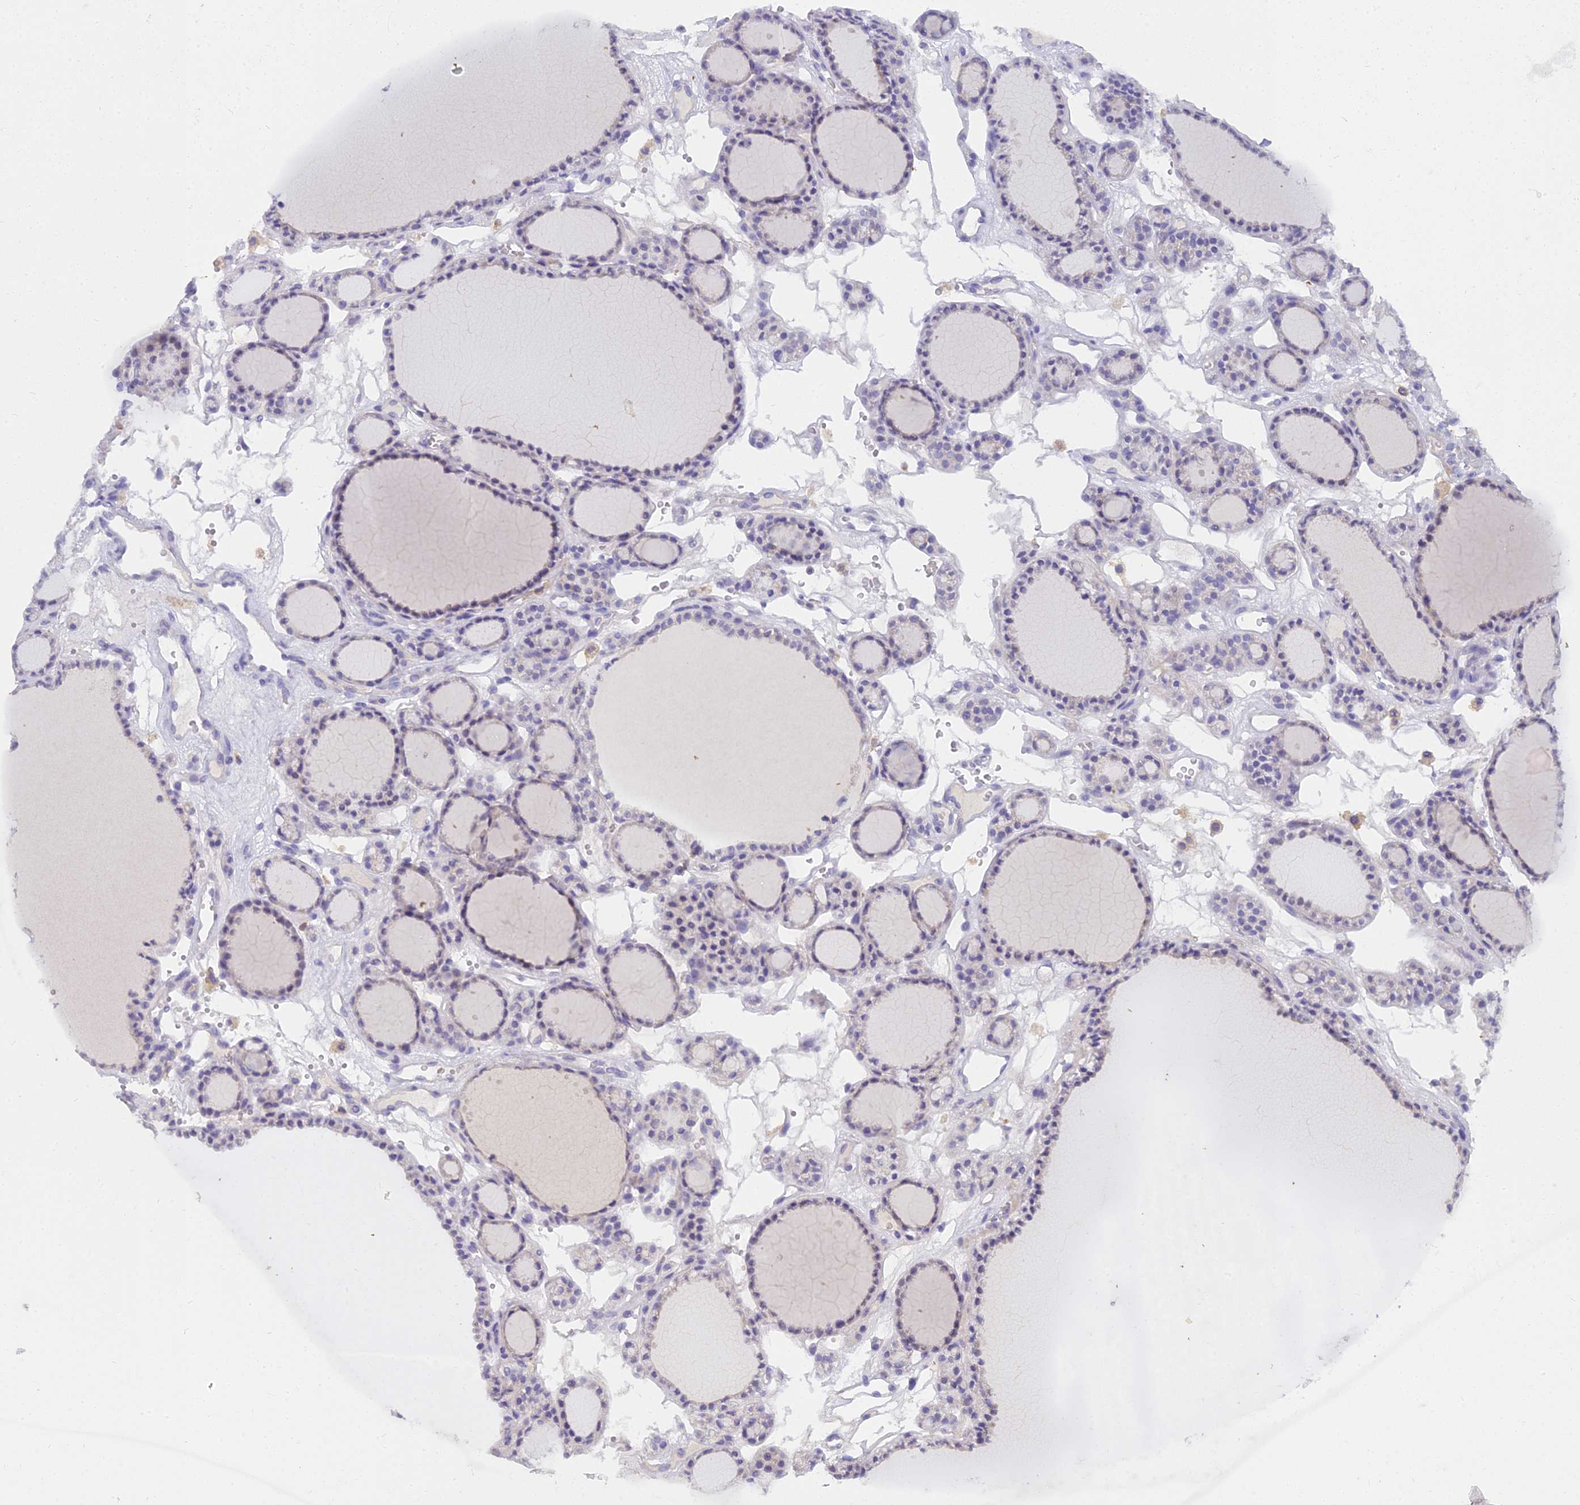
{"staining": {"intensity": "negative", "quantity": "none", "location": "none"}, "tissue": "thyroid gland", "cell_type": "Glandular cells", "image_type": "normal", "snomed": [{"axis": "morphology", "description": "Normal tissue, NOS"}, {"axis": "topography", "description": "Thyroid gland"}], "caption": "High magnification brightfield microscopy of unremarkable thyroid gland stained with DAB (brown) and counterstained with hematoxylin (blue): glandular cells show no significant positivity. Brightfield microscopy of immunohistochemistry stained with DAB (brown) and hematoxylin (blue), captured at high magnification.", "gene": "BLNK", "patient": {"sex": "female", "age": 28}}